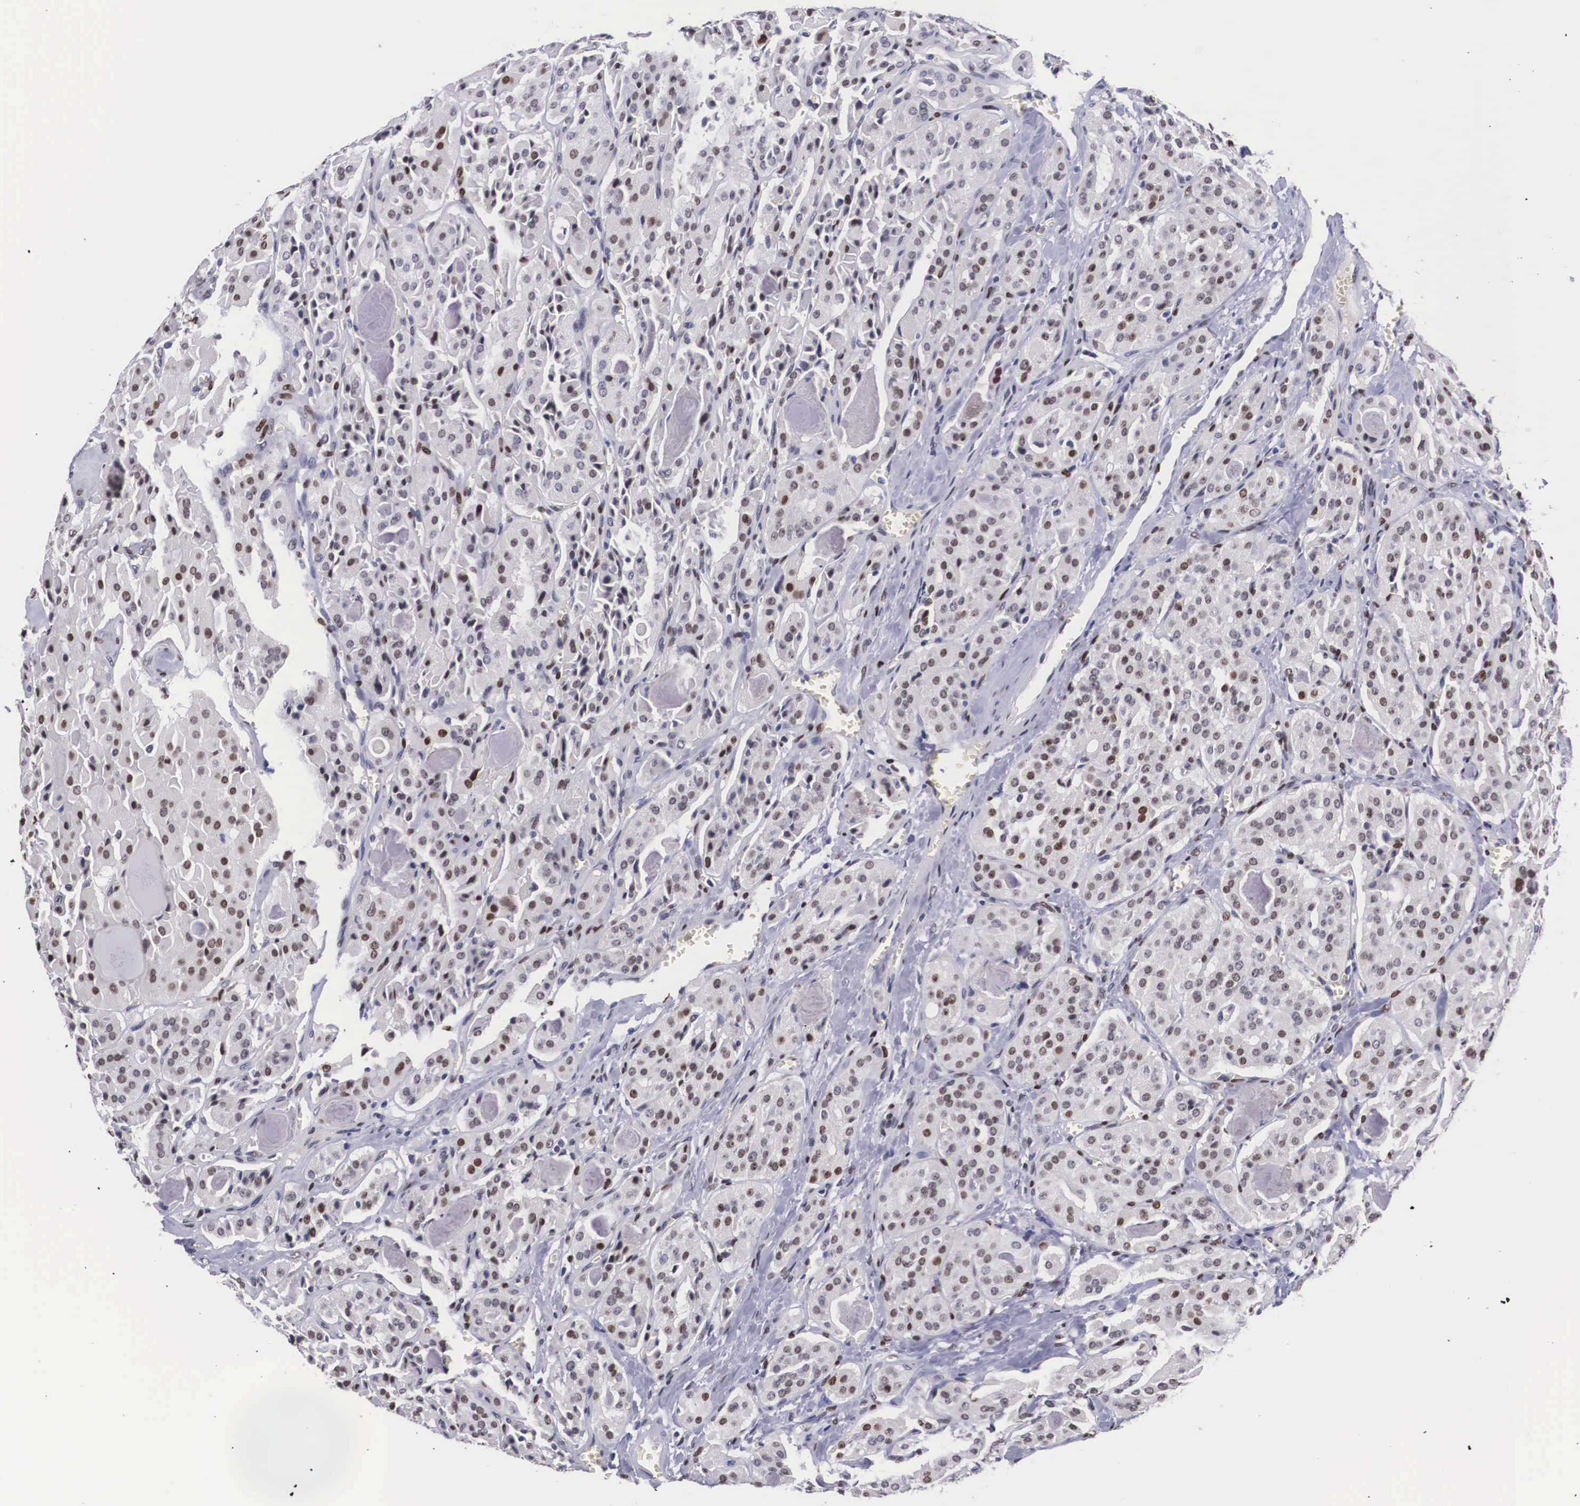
{"staining": {"intensity": "moderate", "quantity": "25%-75%", "location": "nuclear"}, "tissue": "thyroid cancer", "cell_type": "Tumor cells", "image_type": "cancer", "snomed": [{"axis": "morphology", "description": "Carcinoma, NOS"}, {"axis": "topography", "description": "Thyroid gland"}], "caption": "Moderate nuclear expression is present in about 25%-75% of tumor cells in thyroid cancer. Immunohistochemistry (ihc) stains the protein in brown and the nuclei are stained blue.", "gene": "KHDRBS3", "patient": {"sex": "male", "age": 76}}